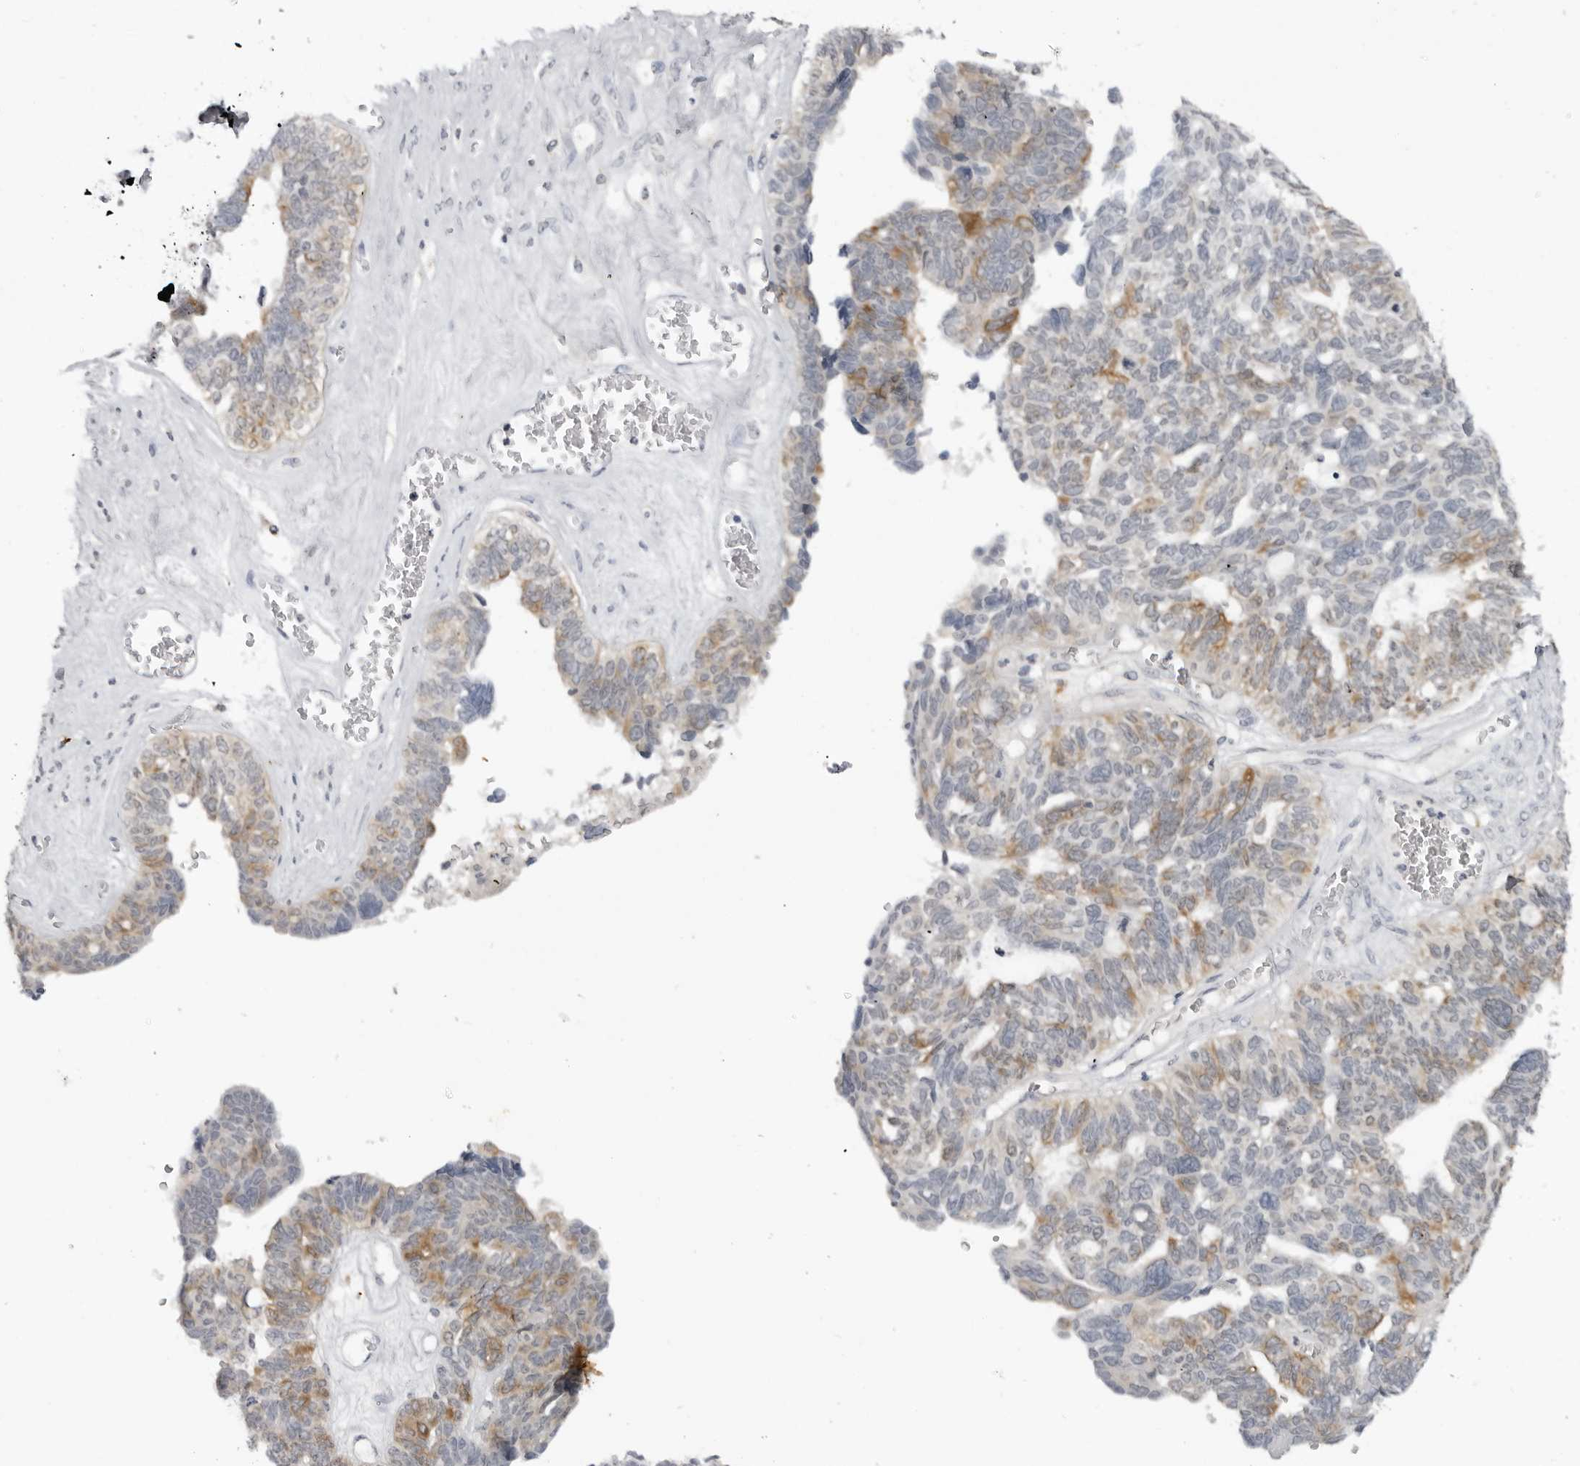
{"staining": {"intensity": "moderate", "quantity": "<25%", "location": "cytoplasmic/membranous"}, "tissue": "ovarian cancer", "cell_type": "Tumor cells", "image_type": "cancer", "snomed": [{"axis": "morphology", "description": "Cystadenocarcinoma, serous, NOS"}, {"axis": "topography", "description": "Ovary"}], "caption": "Moderate cytoplasmic/membranous protein staining is present in about <25% of tumor cells in ovarian serous cystadenocarcinoma.", "gene": "RRM1", "patient": {"sex": "female", "age": 79}}